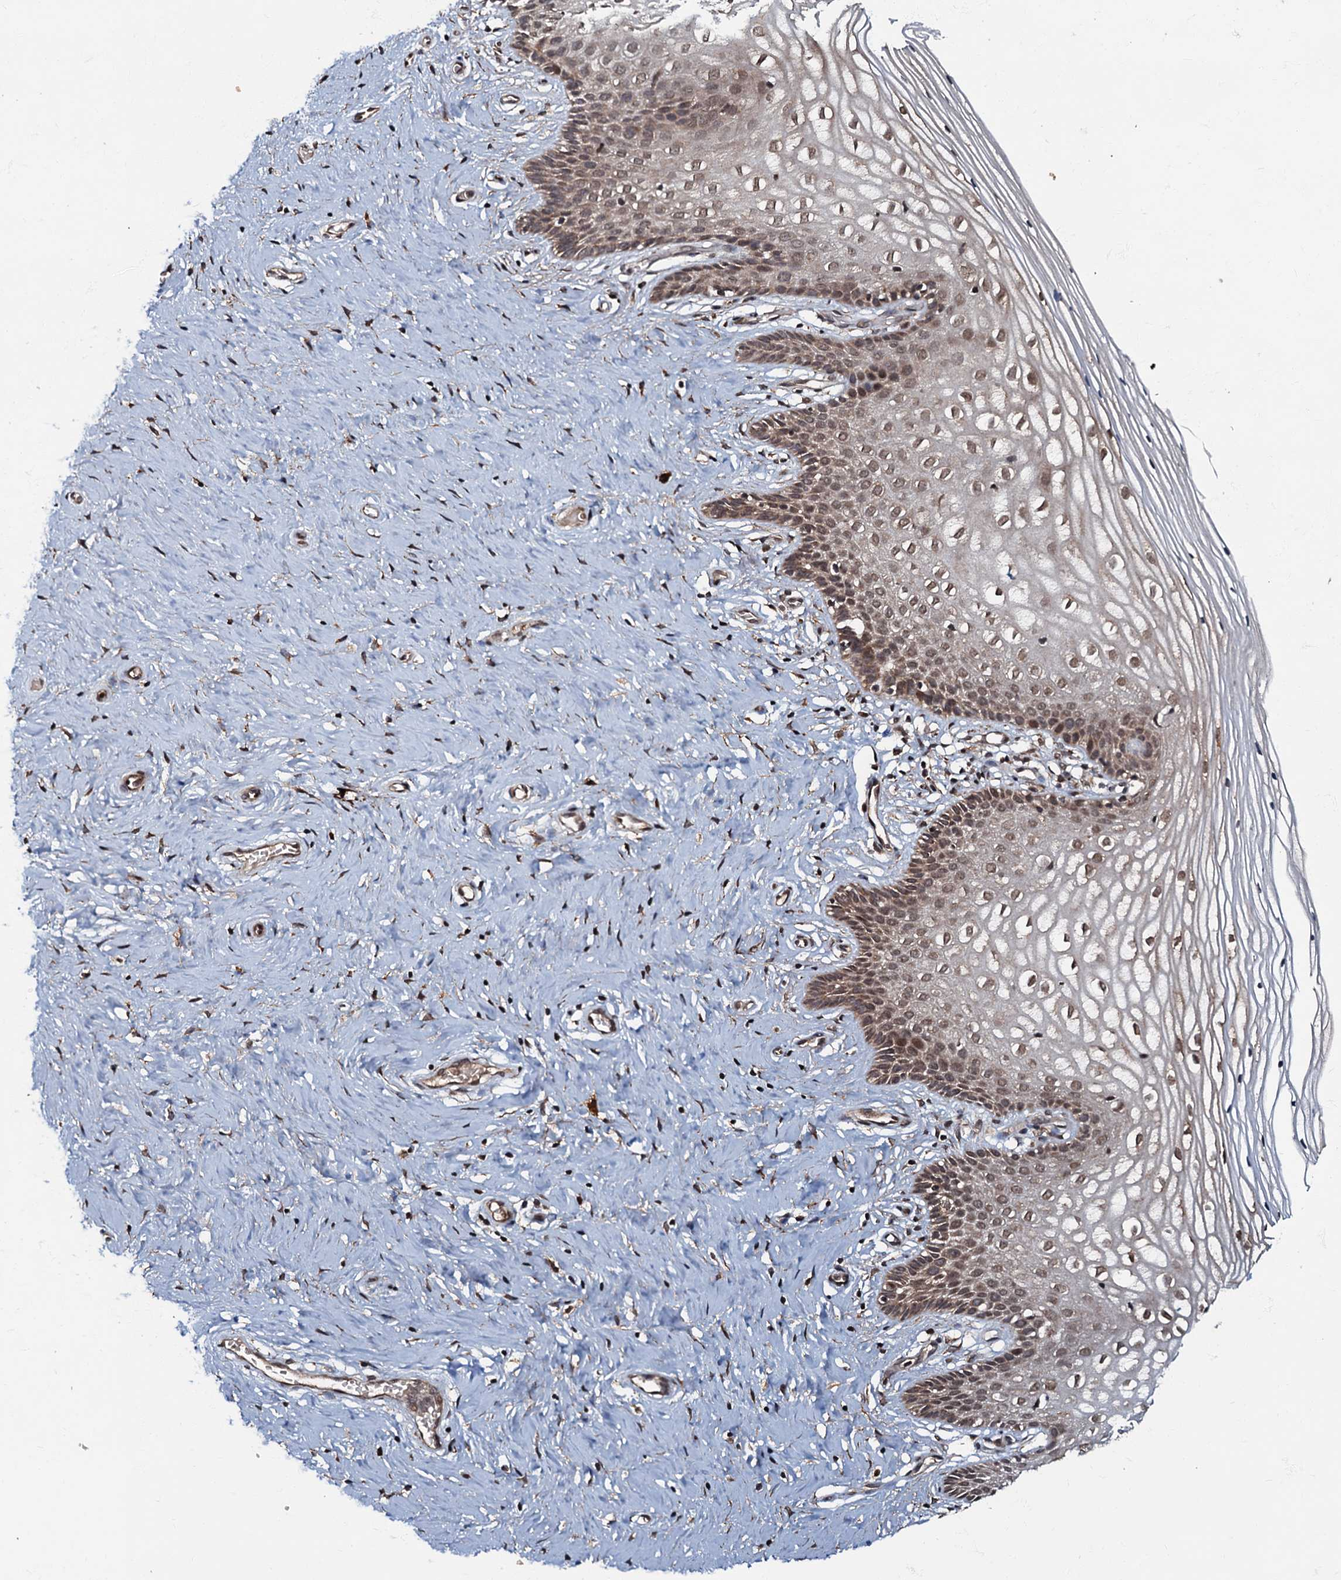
{"staining": {"intensity": "moderate", "quantity": ">75%", "location": "cytoplasmic/membranous,nuclear"}, "tissue": "cervix", "cell_type": "Glandular cells", "image_type": "normal", "snomed": [{"axis": "morphology", "description": "Normal tissue, NOS"}, {"axis": "topography", "description": "Cervix"}], "caption": "DAB (3,3'-diaminobenzidine) immunohistochemical staining of unremarkable human cervix demonstrates moderate cytoplasmic/membranous,nuclear protein positivity in about >75% of glandular cells.", "gene": "C18orf32", "patient": {"sex": "female", "age": 33}}